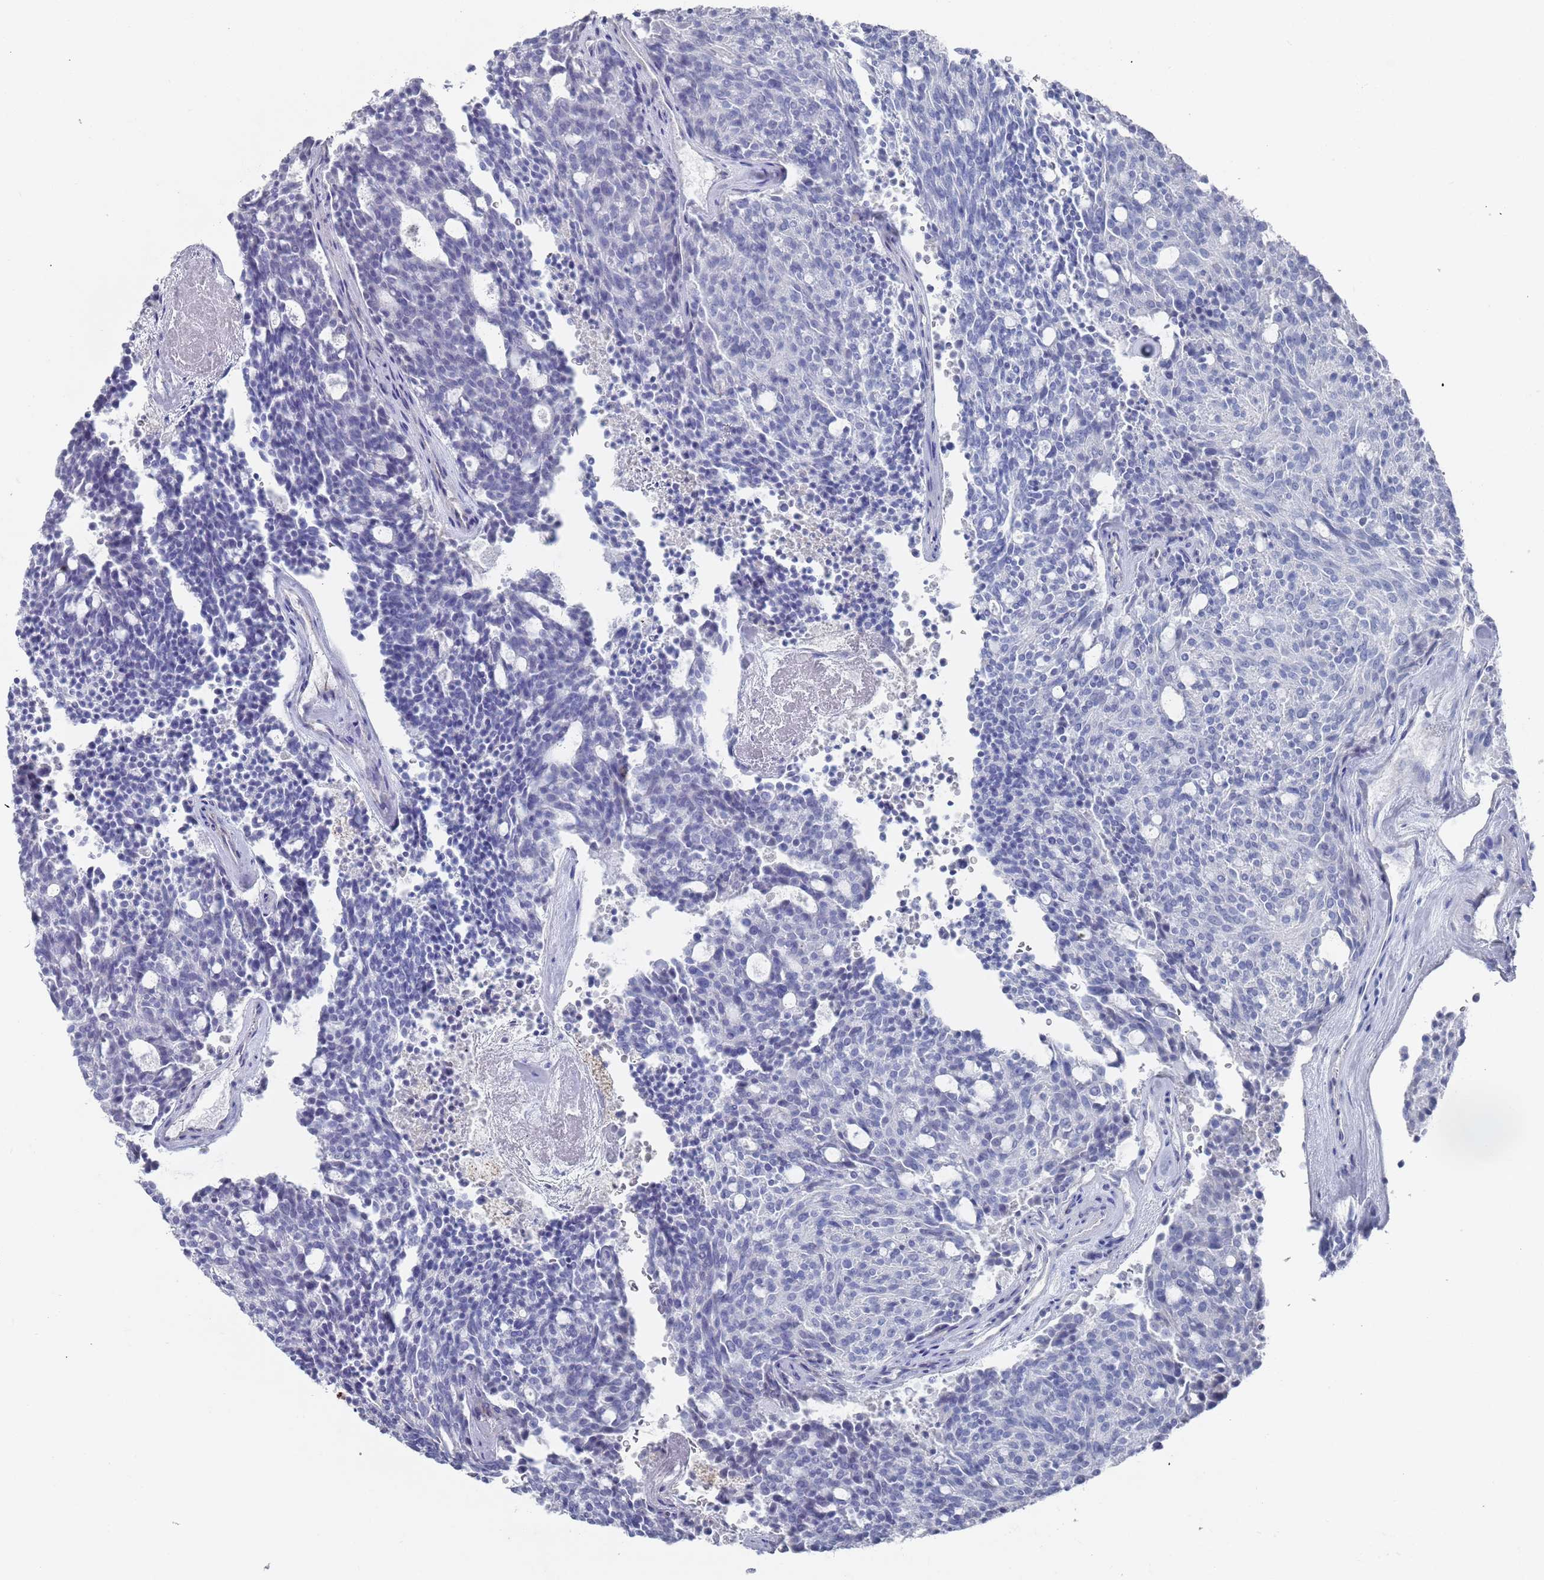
{"staining": {"intensity": "negative", "quantity": "none", "location": "none"}, "tissue": "carcinoid", "cell_type": "Tumor cells", "image_type": "cancer", "snomed": [{"axis": "morphology", "description": "Carcinoid, malignant, NOS"}, {"axis": "topography", "description": "Pancreas"}], "caption": "Immunohistochemistry photomicrograph of neoplastic tissue: human carcinoid (malignant) stained with DAB (3,3'-diaminobenzidine) reveals no significant protein expression in tumor cells.", "gene": "MAT1A", "patient": {"sex": "female", "age": 54}}